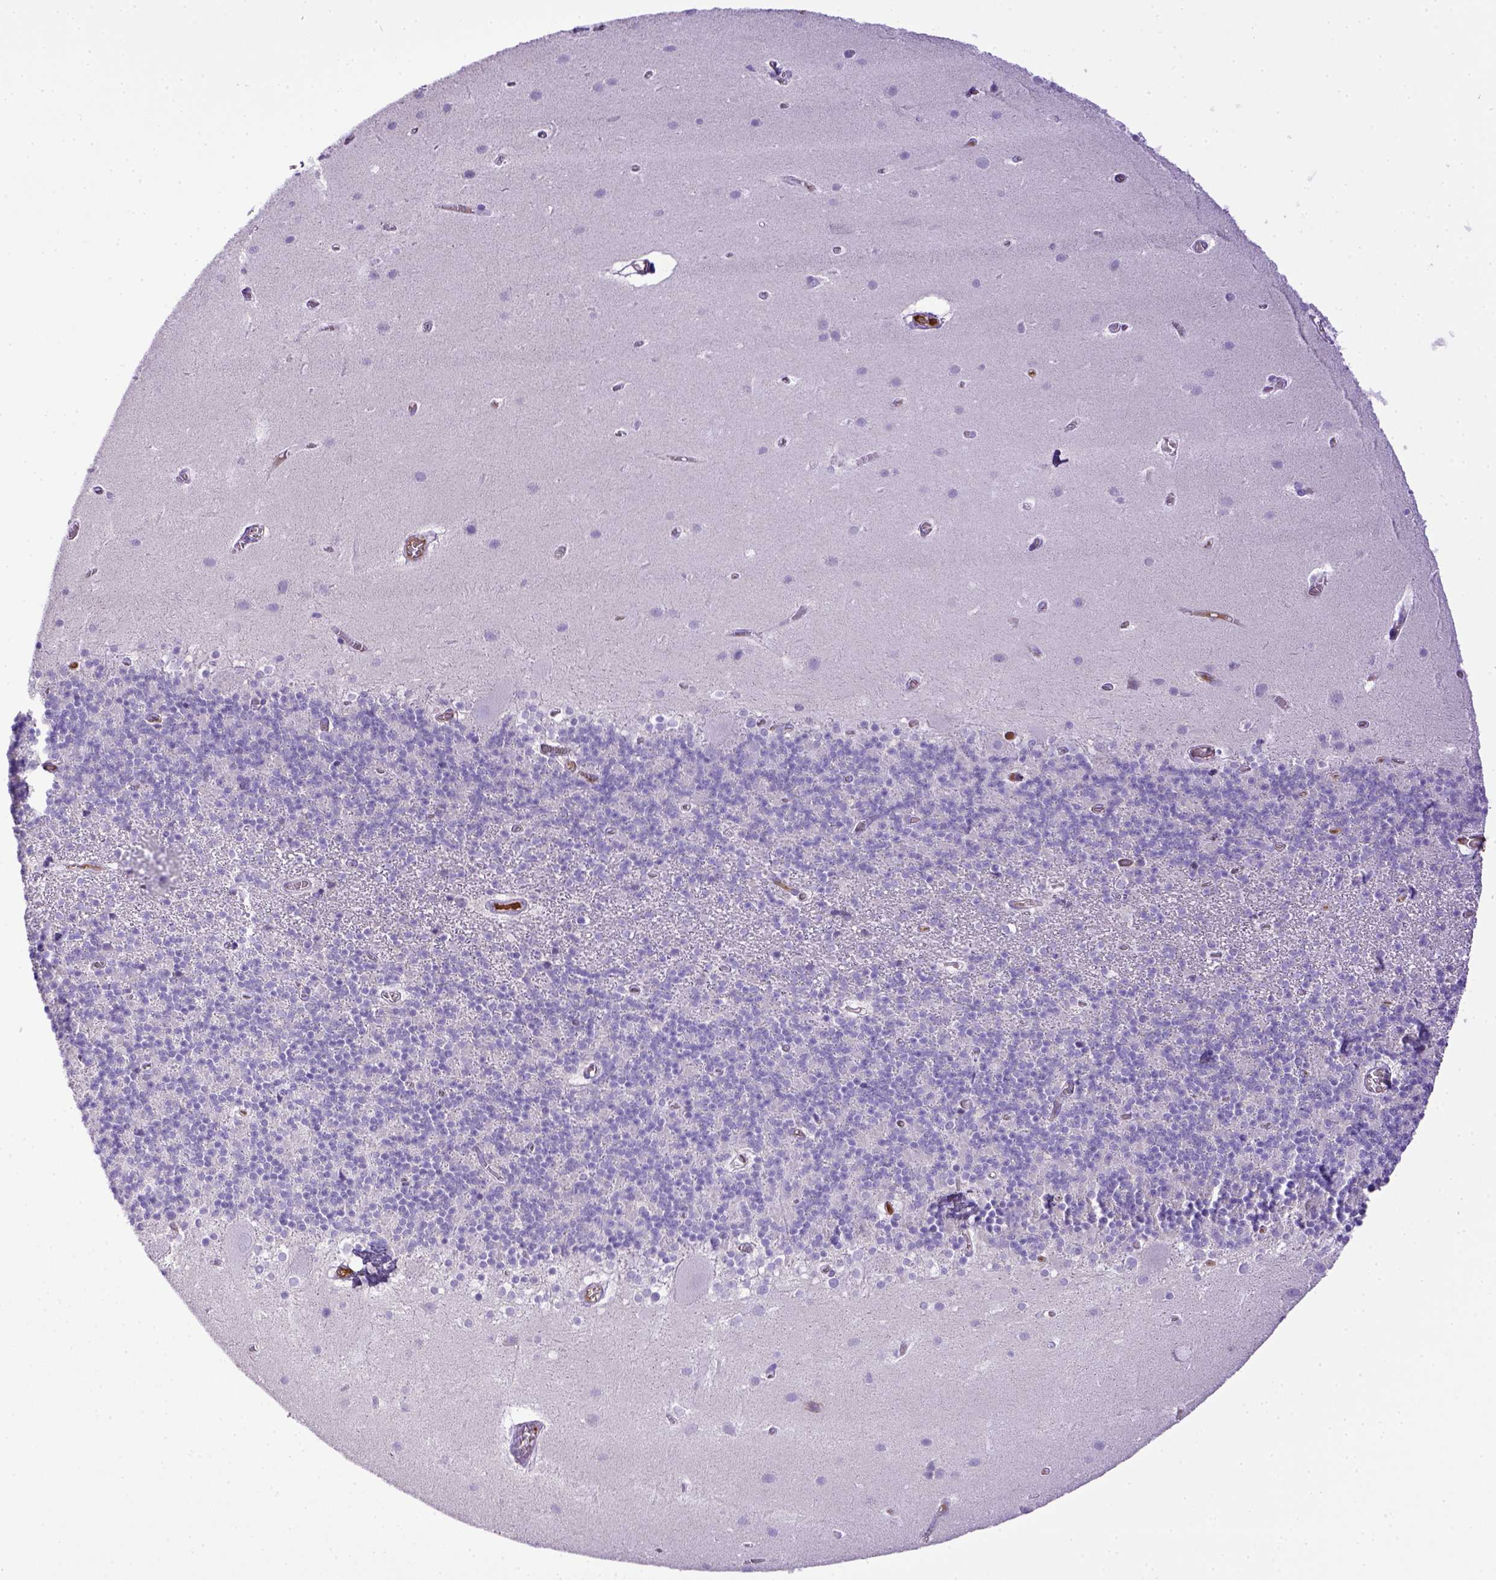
{"staining": {"intensity": "negative", "quantity": "none", "location": "none"}, "tissue": "cerebellum", "cell_type": "Cells in granular layer", "image_type": "normal", "snomed": [{"axis": "morphology", "description": "Normal tissue, NOS"}, {"axis": "topography", "description": "Cerebellum"}], "caption": "Histopathology image shows no protein expression in cells in granular layer of normal cerebellum. Nuclei are stained in blue.", "gene": "ITIH4", "patient": {"sex": "male", "age": 70}}